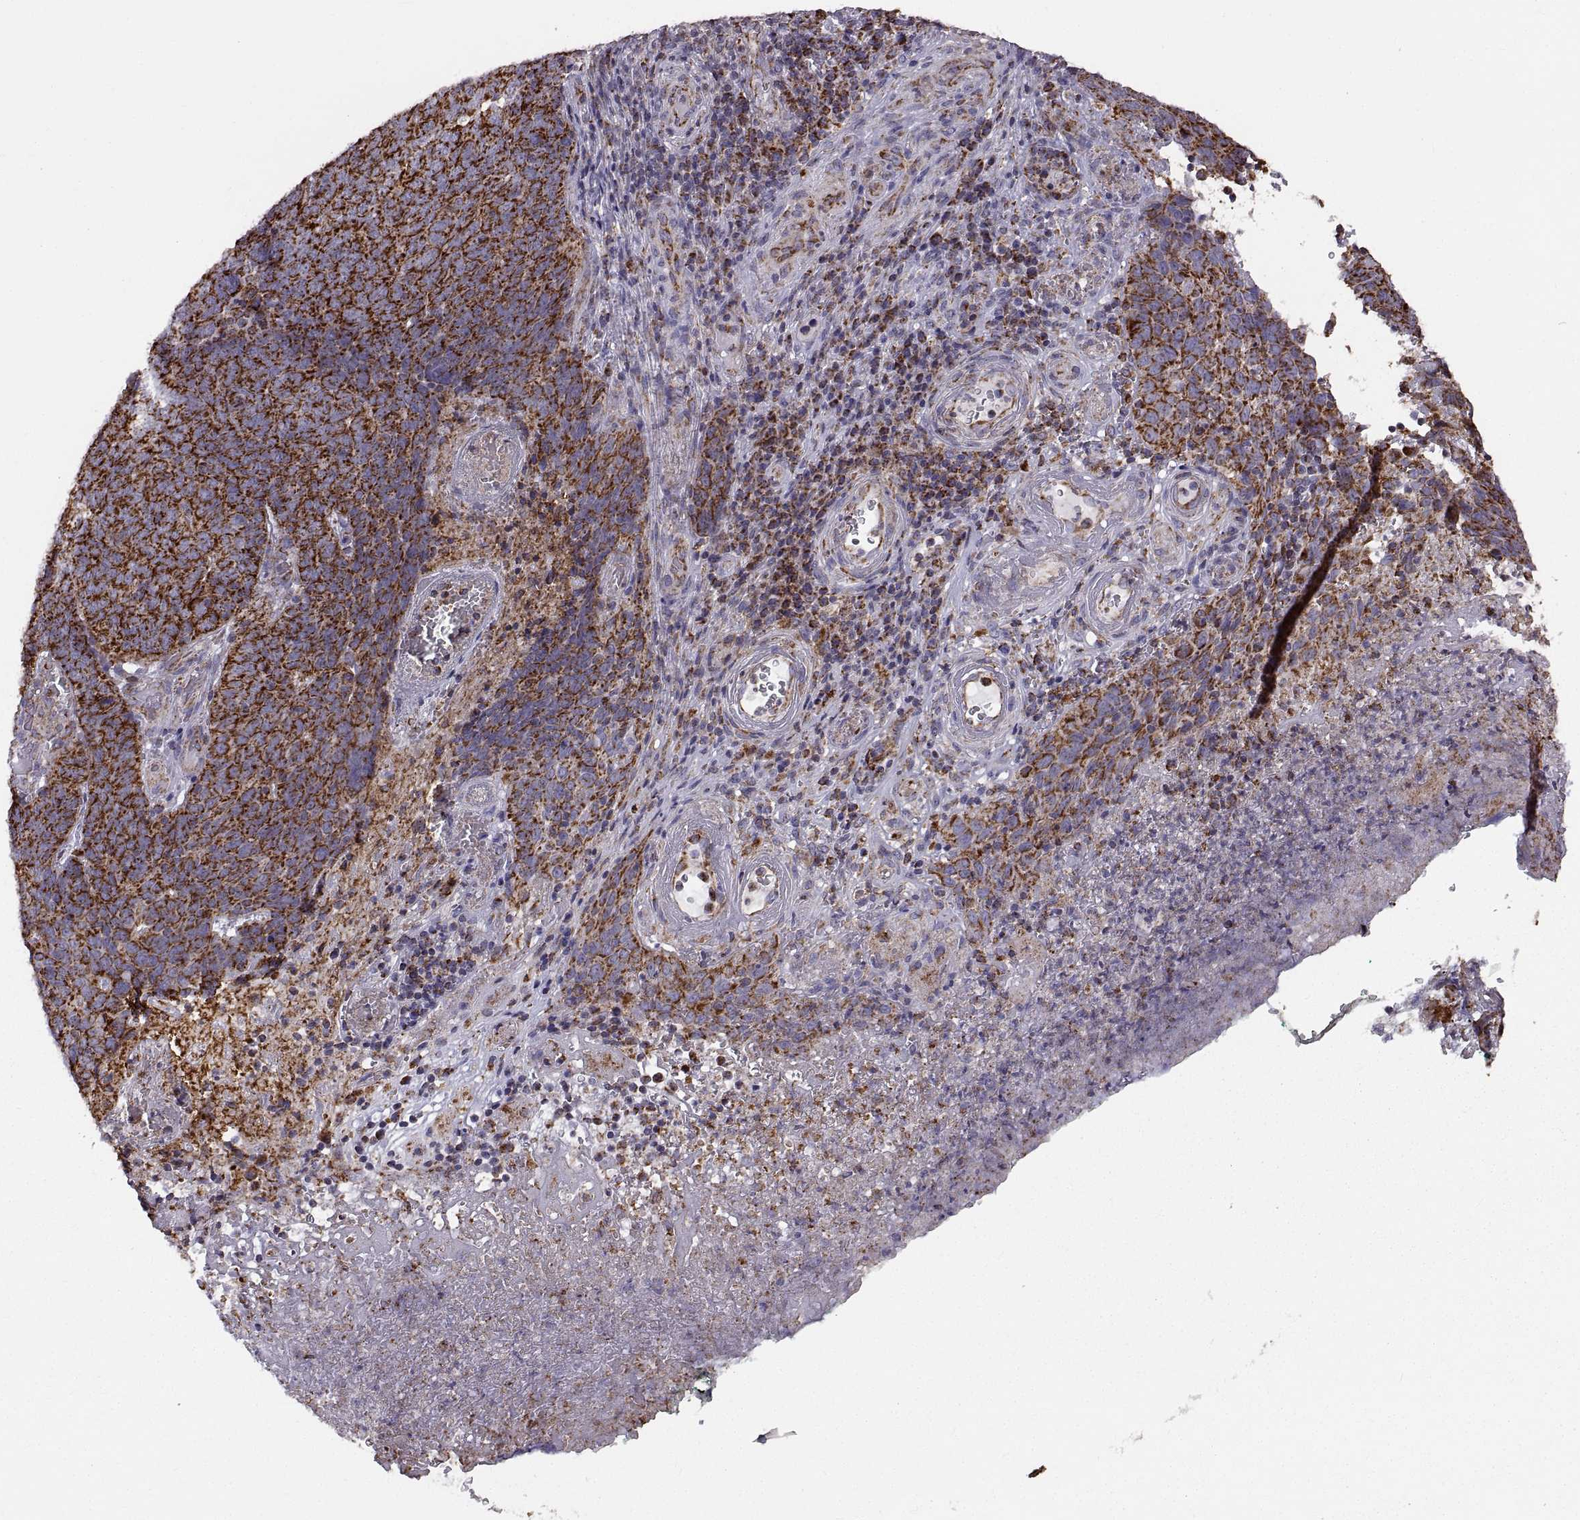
{"staining": {"intensity": "strong", "quantity": ">75%", "location": "cytoplasmic/membranous"}, "tissue": "skin cancer", "cell_type": "Tumor cells", "image_type": "cancer", "snomed": [{"axis": "morphology", "description": "Squamous cell carcinoma, NOS"}, {"axis": "topography", "description": "Skin"}, {"axis": "topography", "description": "Anal"}], "caption": "About >75% of tumor cells in squamous cell carcinoma (skin) show strong cytoplasmic/membranous protein positivity as visualized by brown immunohistochemical staining.", "gene": "ARSD", "patient": {"sex": "female", "age": 51}}